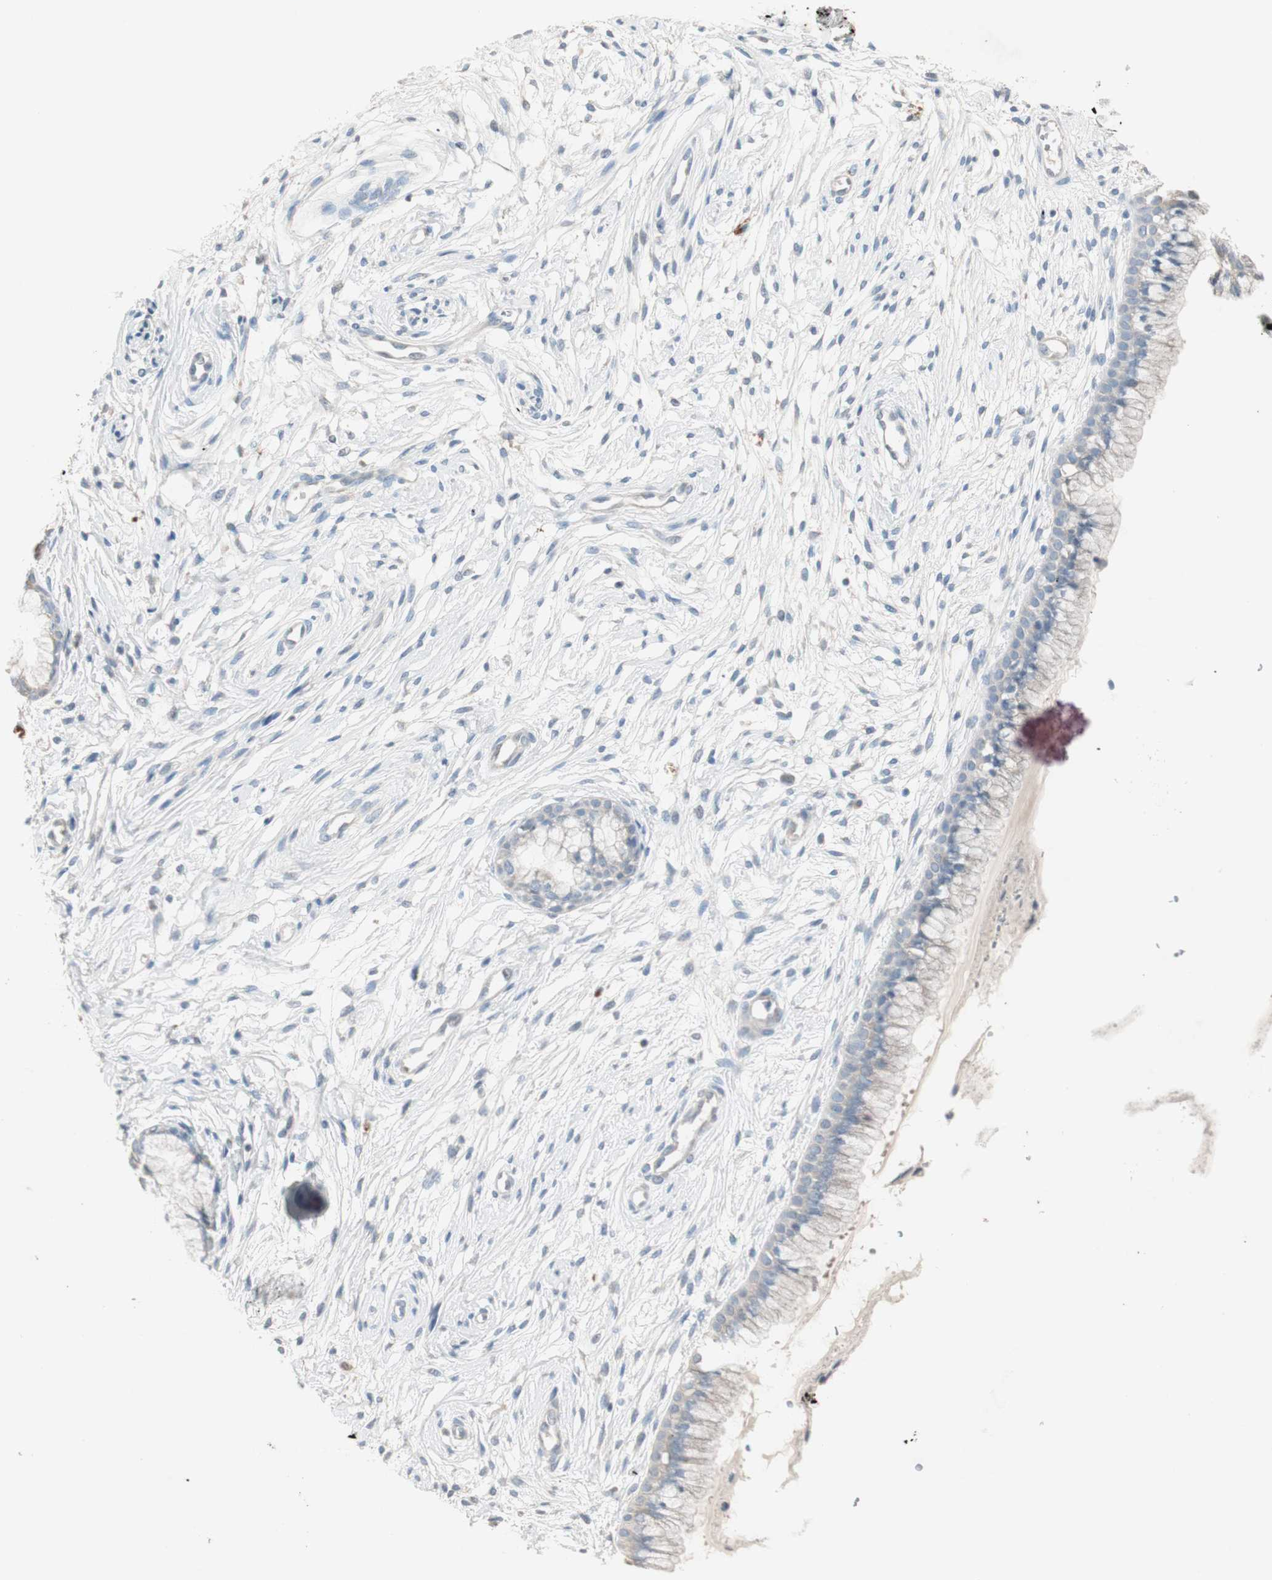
{"staining": {"intensity": "negative", "quantity": "none", "location": "none"}, "tissue": "cervix", "cell_type": "Glandular cells", "image_type": "normal", "snomed": [{"axis": "morphology", "description": "Normal tissue, NOS"}, {"axis": "topography", "description": "Cervix"}], "caption": "DAB (3,3'-diaminobenzidine) immunohistochemical staining of normal human cervix reveals no significant staining in glandular cells. The staining was performed using DAB (3,3'-diaminobenzidine) to visualize the protein expression in brown, while the nuclei were stained in blue with hematoxylin (Magnification: 20x).", "gene": "KHK", "patient": {"sex": "female", "age": 39}}